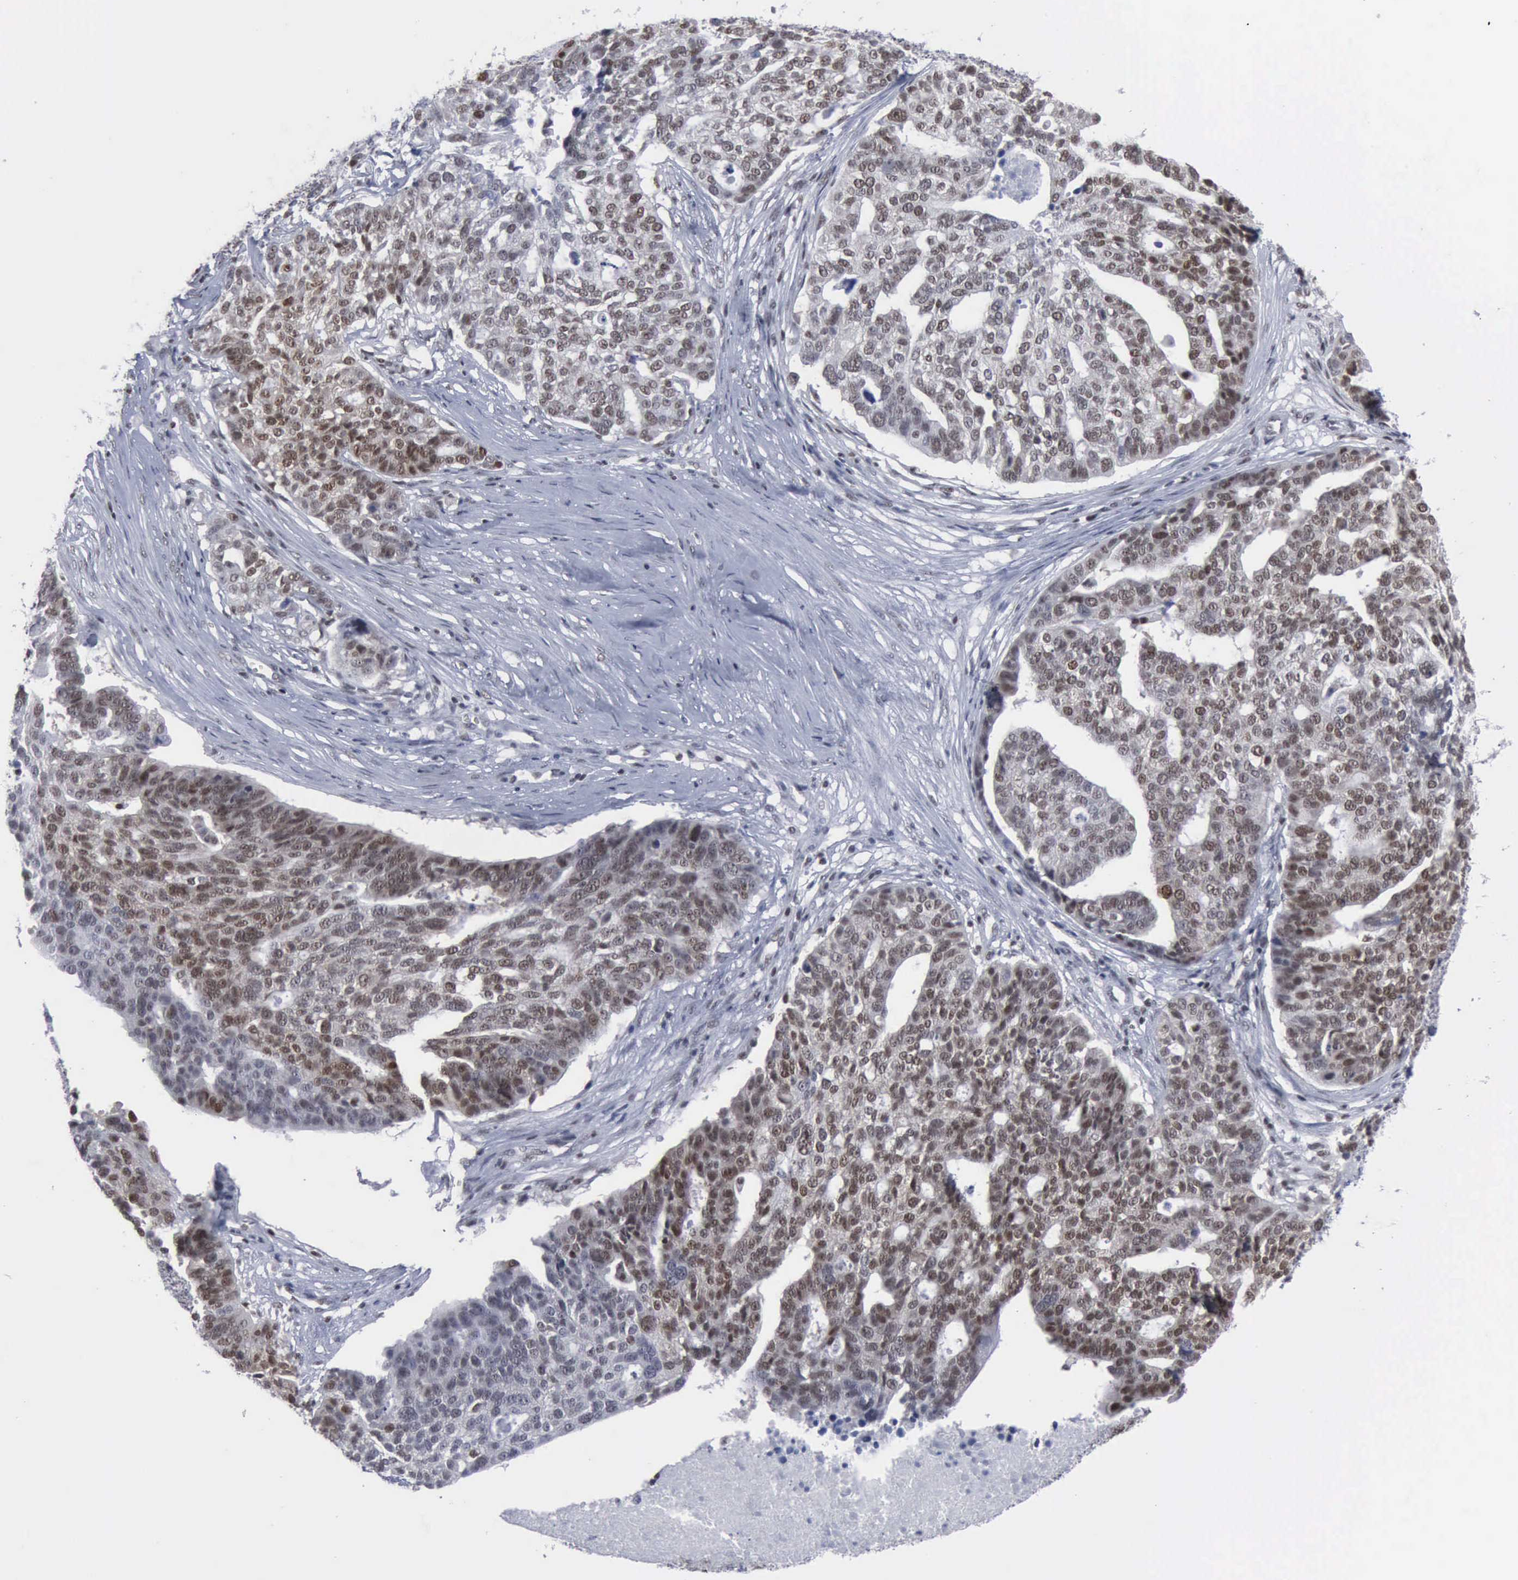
{"staining": {"intensity": "moderate", "quantity": ">75%", "location": "nuclear"}, "tissue": "ovarian cancer", "cell_type": "Tumor cells", "image_type": "cancer", "snomed": [{"axis": "morphology", "description": "Cystadenocarcinoma, serous, NOS"}, {"axis": "topography", "description": "Ovary"}], "caption": "Ovarian cancer stained with a protein marker exhibits moderate staining in tumor cells.", "gene": "XPA", "patient": {"sex": "female", "age": 59}}